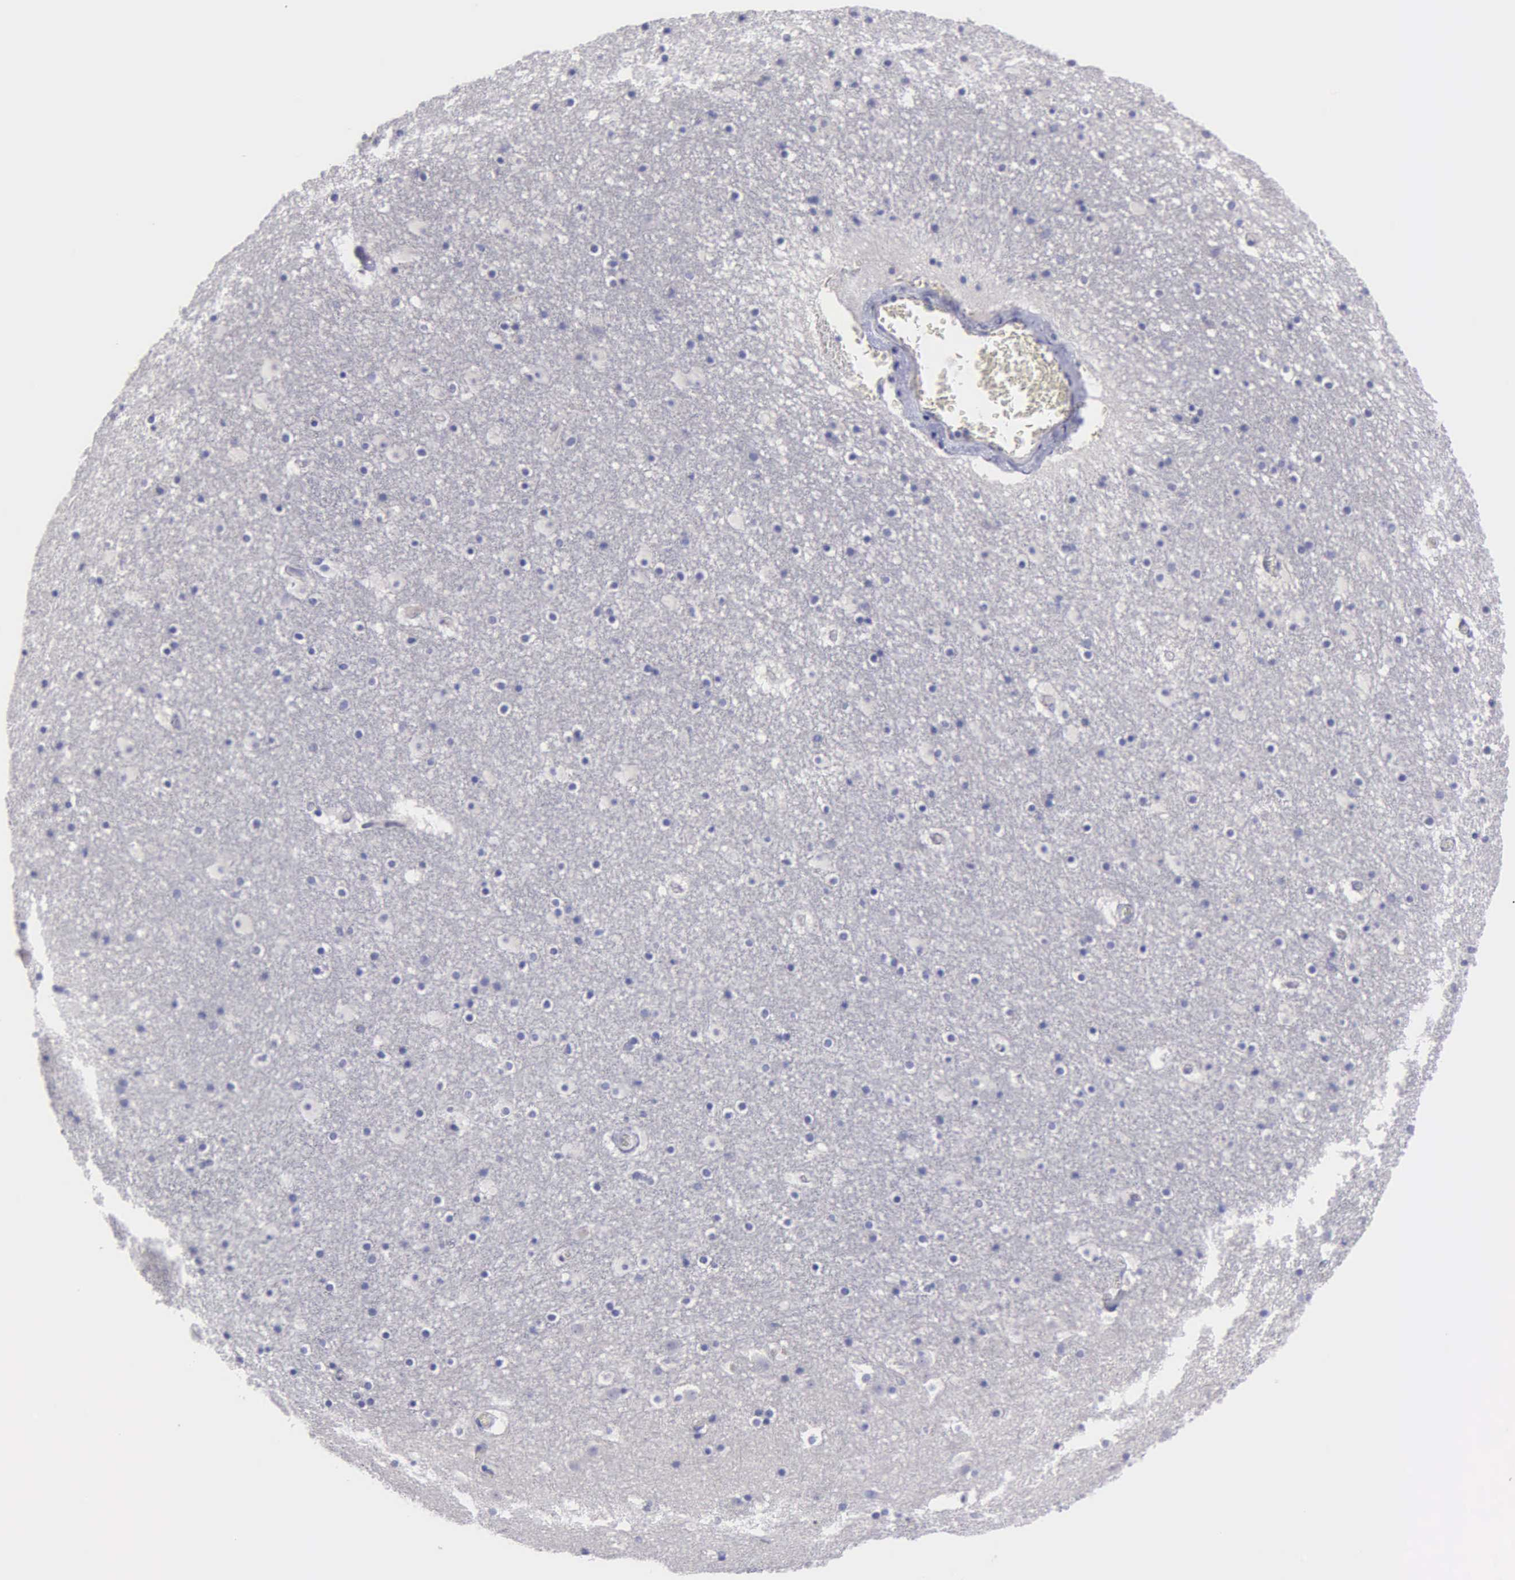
{"staining": {"intensity": "negative", "quantity": "none", "location": "none"}, "tissue": "caudate", "cell_type": "Glial cells", "image_type": "normal", "snomed": [{"axis": "morphology", "description": "Normal tissue, NOS"}, {"axis": "topography", "description": "Lateral ventricle wall"}], "caption": "This is an immunohistochemistry image of unremarkable caudate. There is no staining in glial cells.", "gene": "TYRP1", "patient": {"sex": "male", "age": 45}}